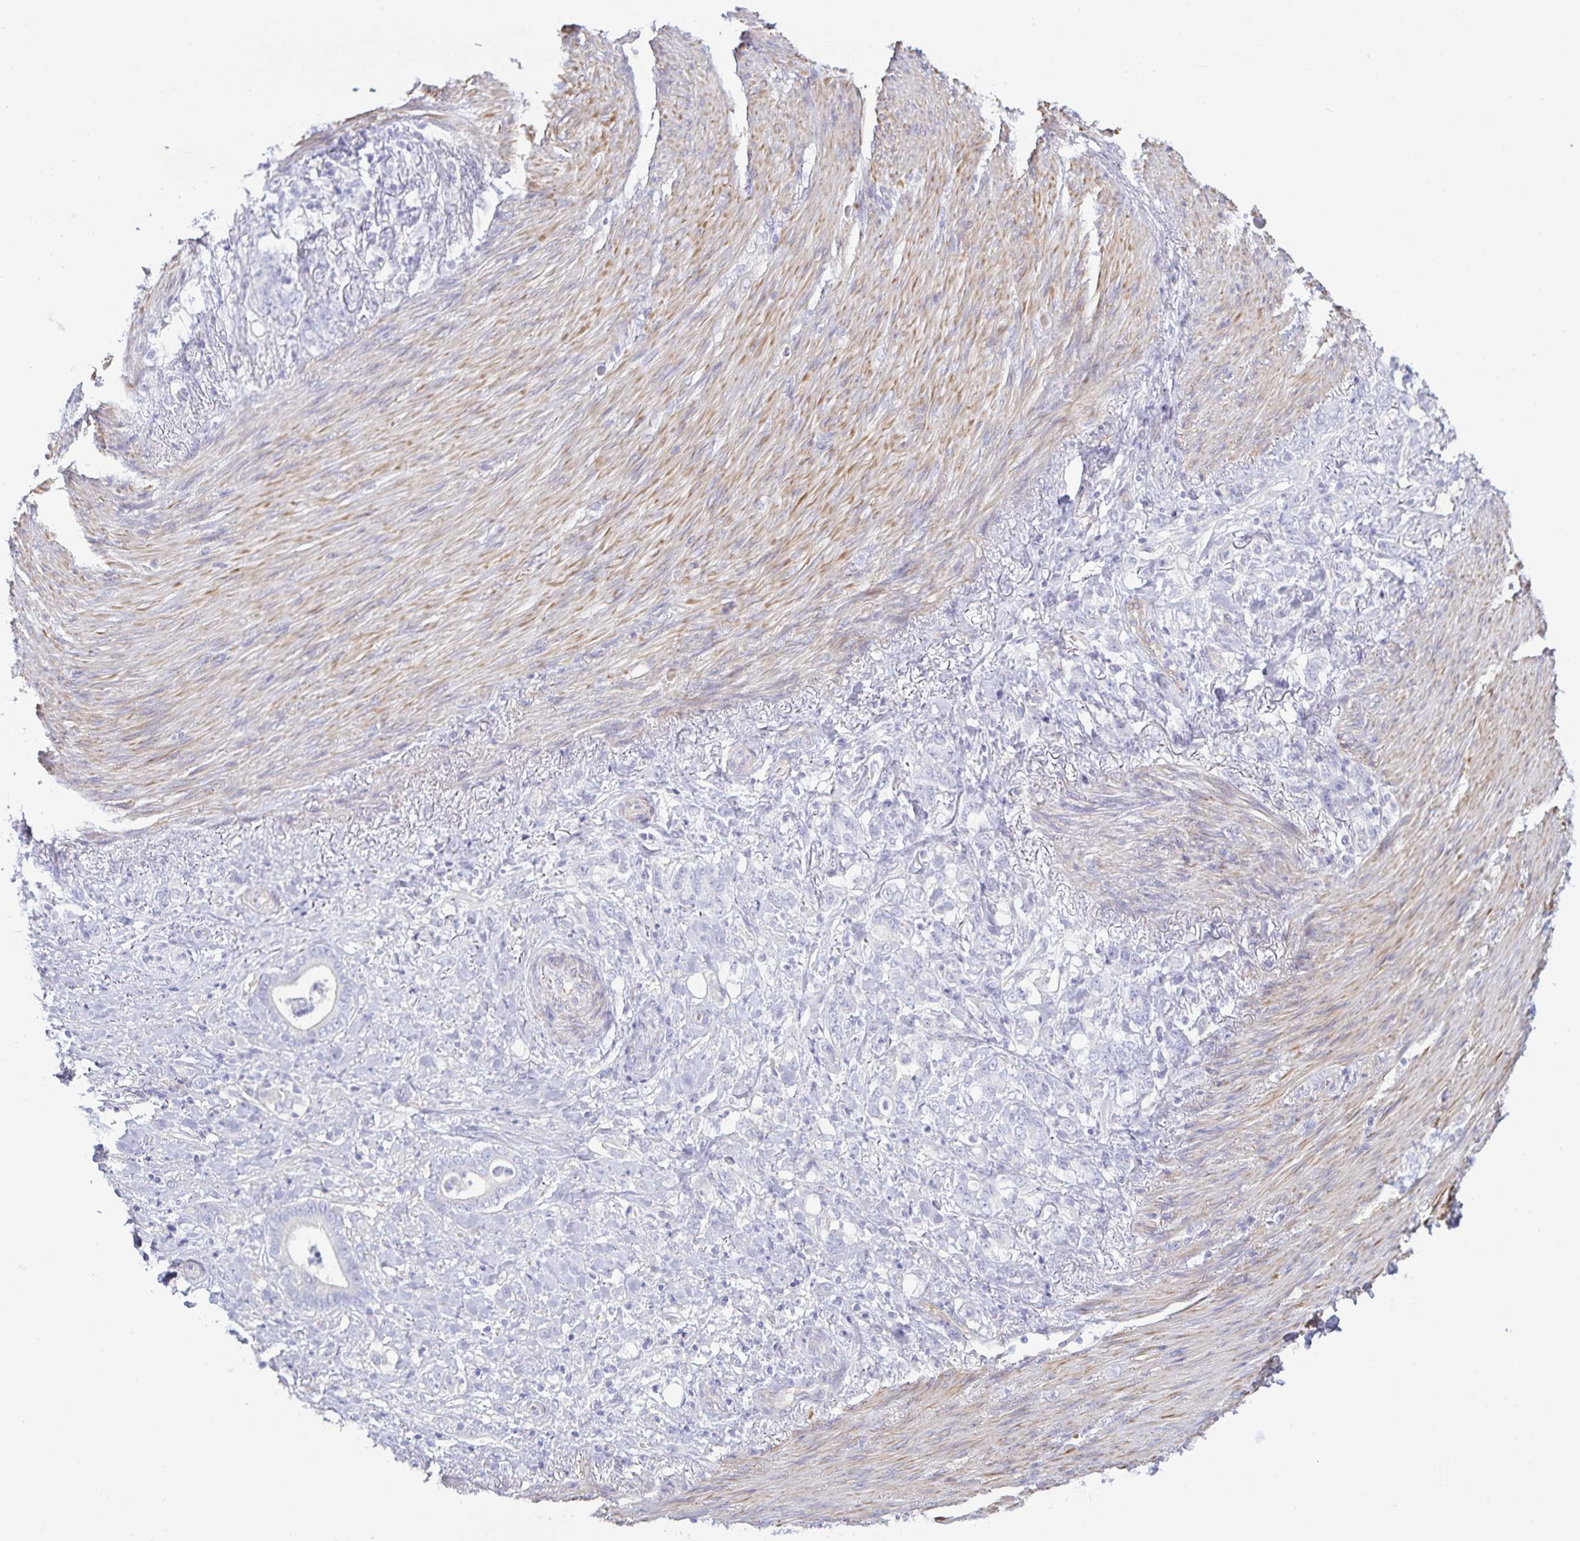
{"staining": {"intensity": "negative", "quantity": "none", "location": "none"}, "tissue": "stomach cancer", "cell_type": "Tumor cells", "image_type": "cancer", "snomed": [{"axis": "morphology", "description": "Adenocarcinoma, NOS"}, {"axis": "topography", "description": "Stomach"}], "caption": "Stomach cancer stained for a protein using IHC reveals no expression tumor cells.", "gene": "SPAG4", "patient": {"sex": "female", "age": 79}}